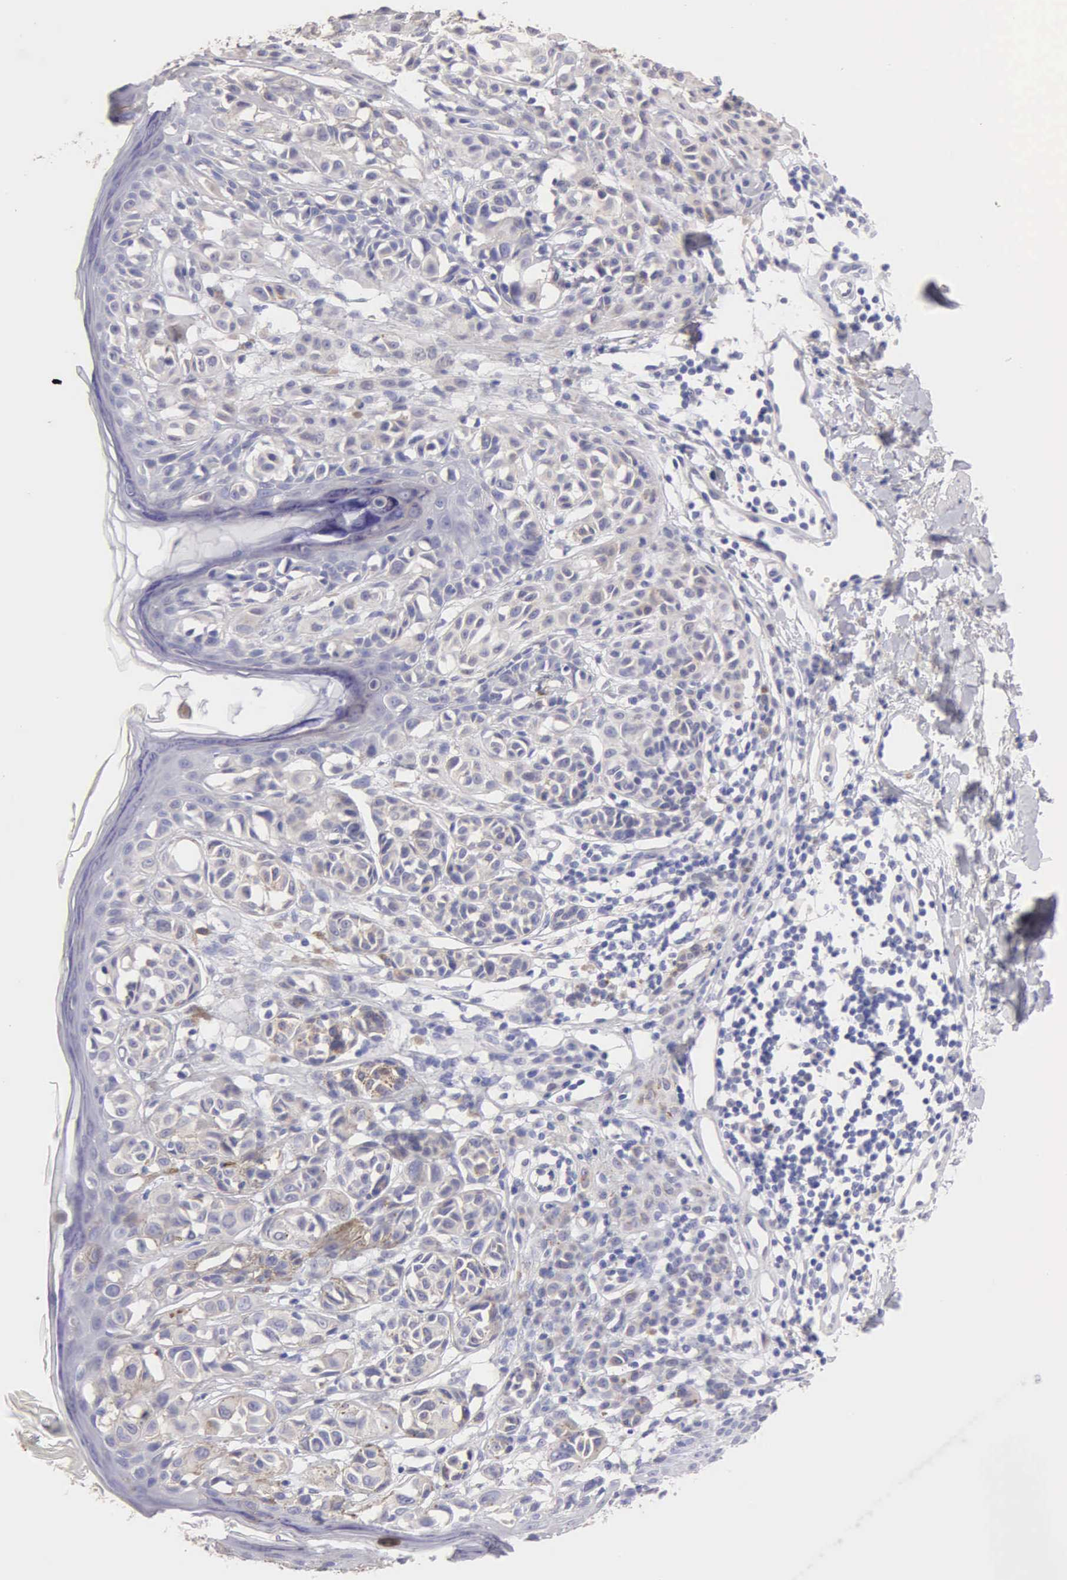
{"staining": {"intensity": "weak", "quantity": "25%-75%", "location": "cytoplasmic/membranous"}, "tissue": "melanoma", "cell_type": "Tumor cells", "image_type": "cancer", "snomed": [{"axis": "morphology", "description": "Malignant melanoma, NOS"}, {"axis": "topography", "description": "Skin"}], "caption": "Immunohistochemistry (IHC) of melanoma demonstrates low levels of weak cytoplasmic/membranous staining in approximately 25%-75% of tumor cells.", "gene": "APP", "patient": {"sex": "male", "age": 40}}